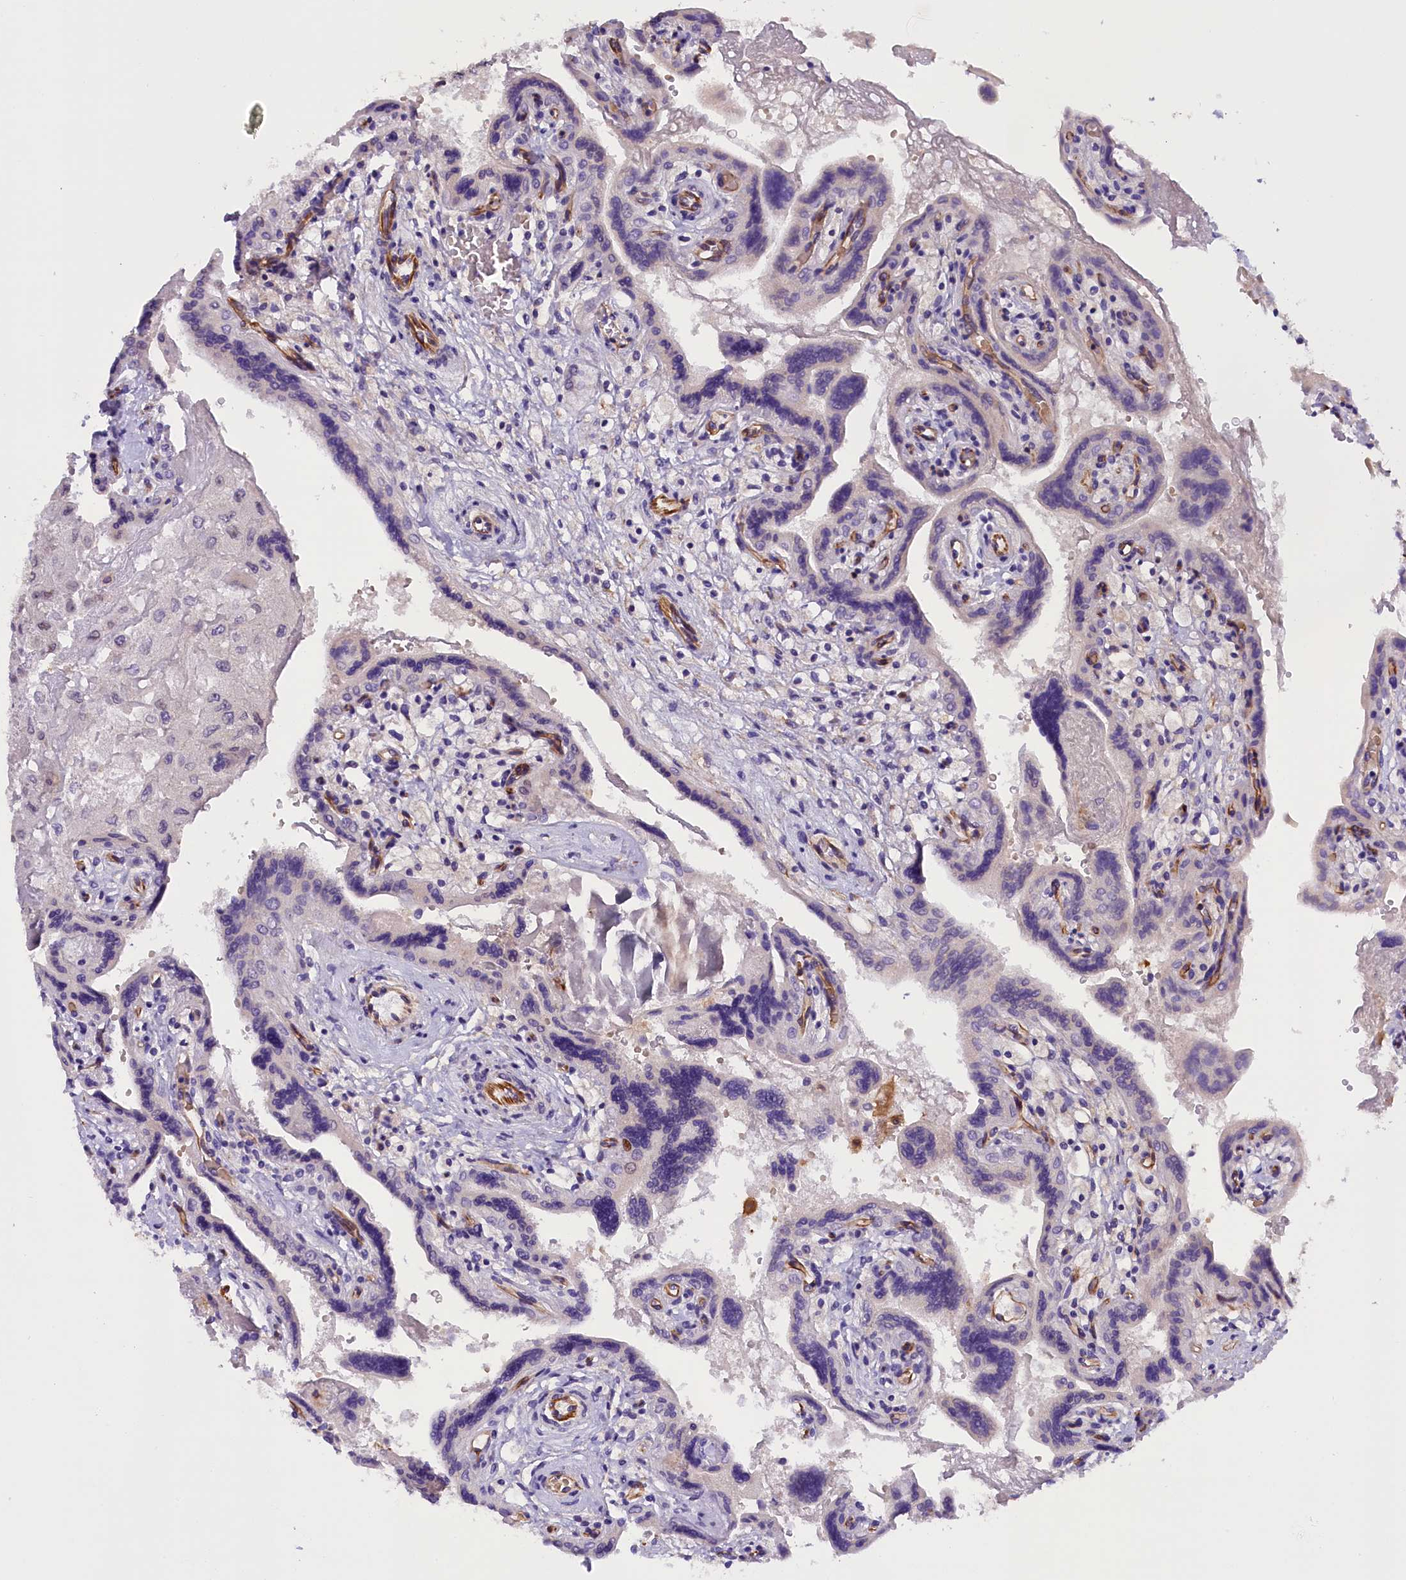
{"staining": {"intensity": "negative", "quantity": "none", "location": "none"}, "tissue": "placenta", "cell_type": "Decidual cells", "image_type": "normal", "snomed": [{"axis": "morphology", "description": "Normal tissue, NOS"}, {"axis": "topography", "description": "Placenta"}], "caption": "Image shows no significant protein expression in decidual cells of unremarkable placenta. (Immunohistochemistry, brightfield microscopy, high magnification).", "gene": "CCDC32", "patient": {"sex": "female", "age": 37}}